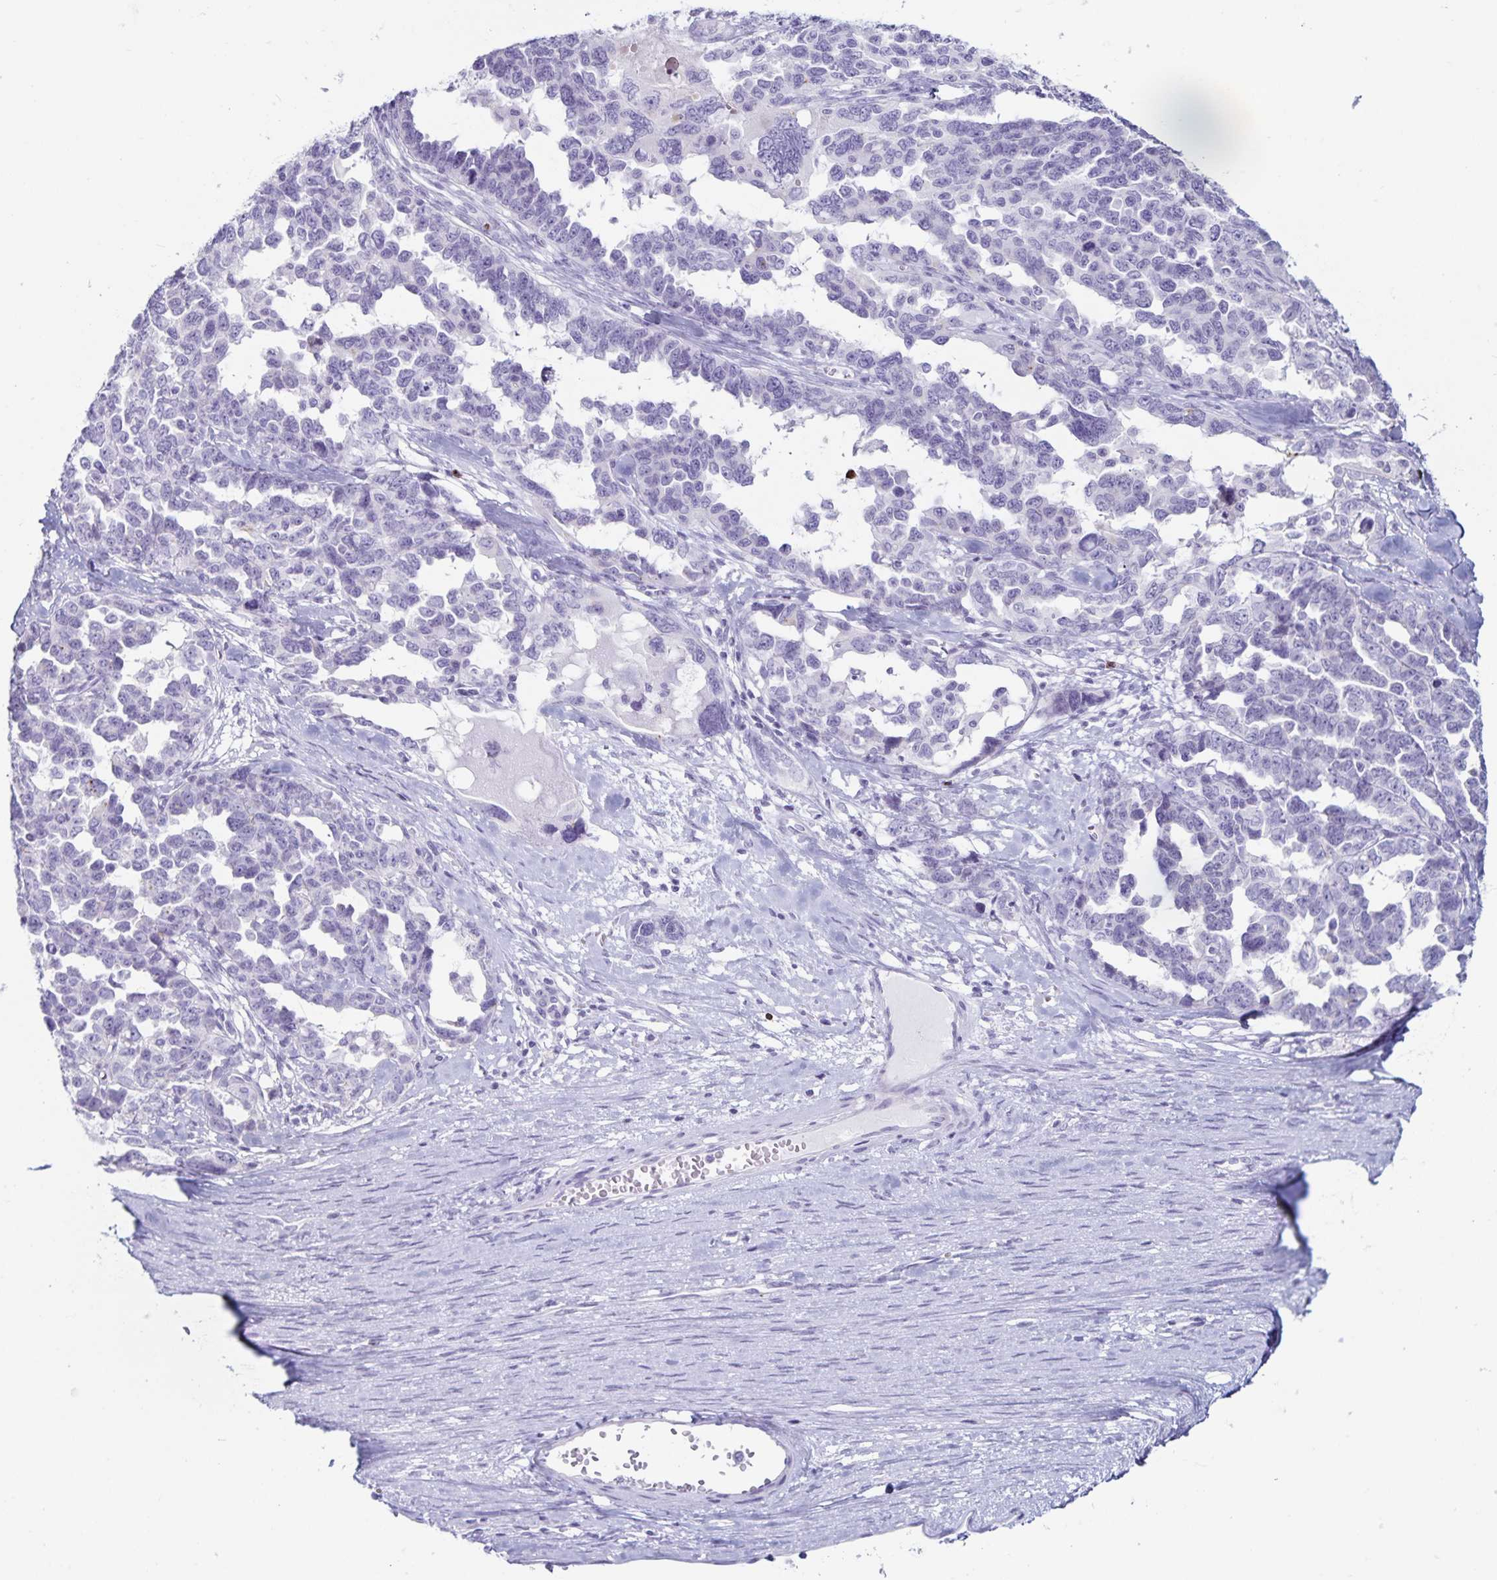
{"staining": {"intensity": "negative", "quantity": "none", "location": "none"}, "tissue": "ovarian cancer", "cell_type": "Tumor cells", "image_type": "cancer", "snomed": [{"axis": "morphology", "description": "Cystadenocarcinoma, serous, NOS"}, {"axis": "topography", "description": "Ovary"}], "caption": "DAB immunohistochemical staining of human serous cystadenocarcinoma (ovarian) shows no significant positivity in tumor cells.", "gene": "GNLY", "patient": {"sex": "female", "age": 69}}